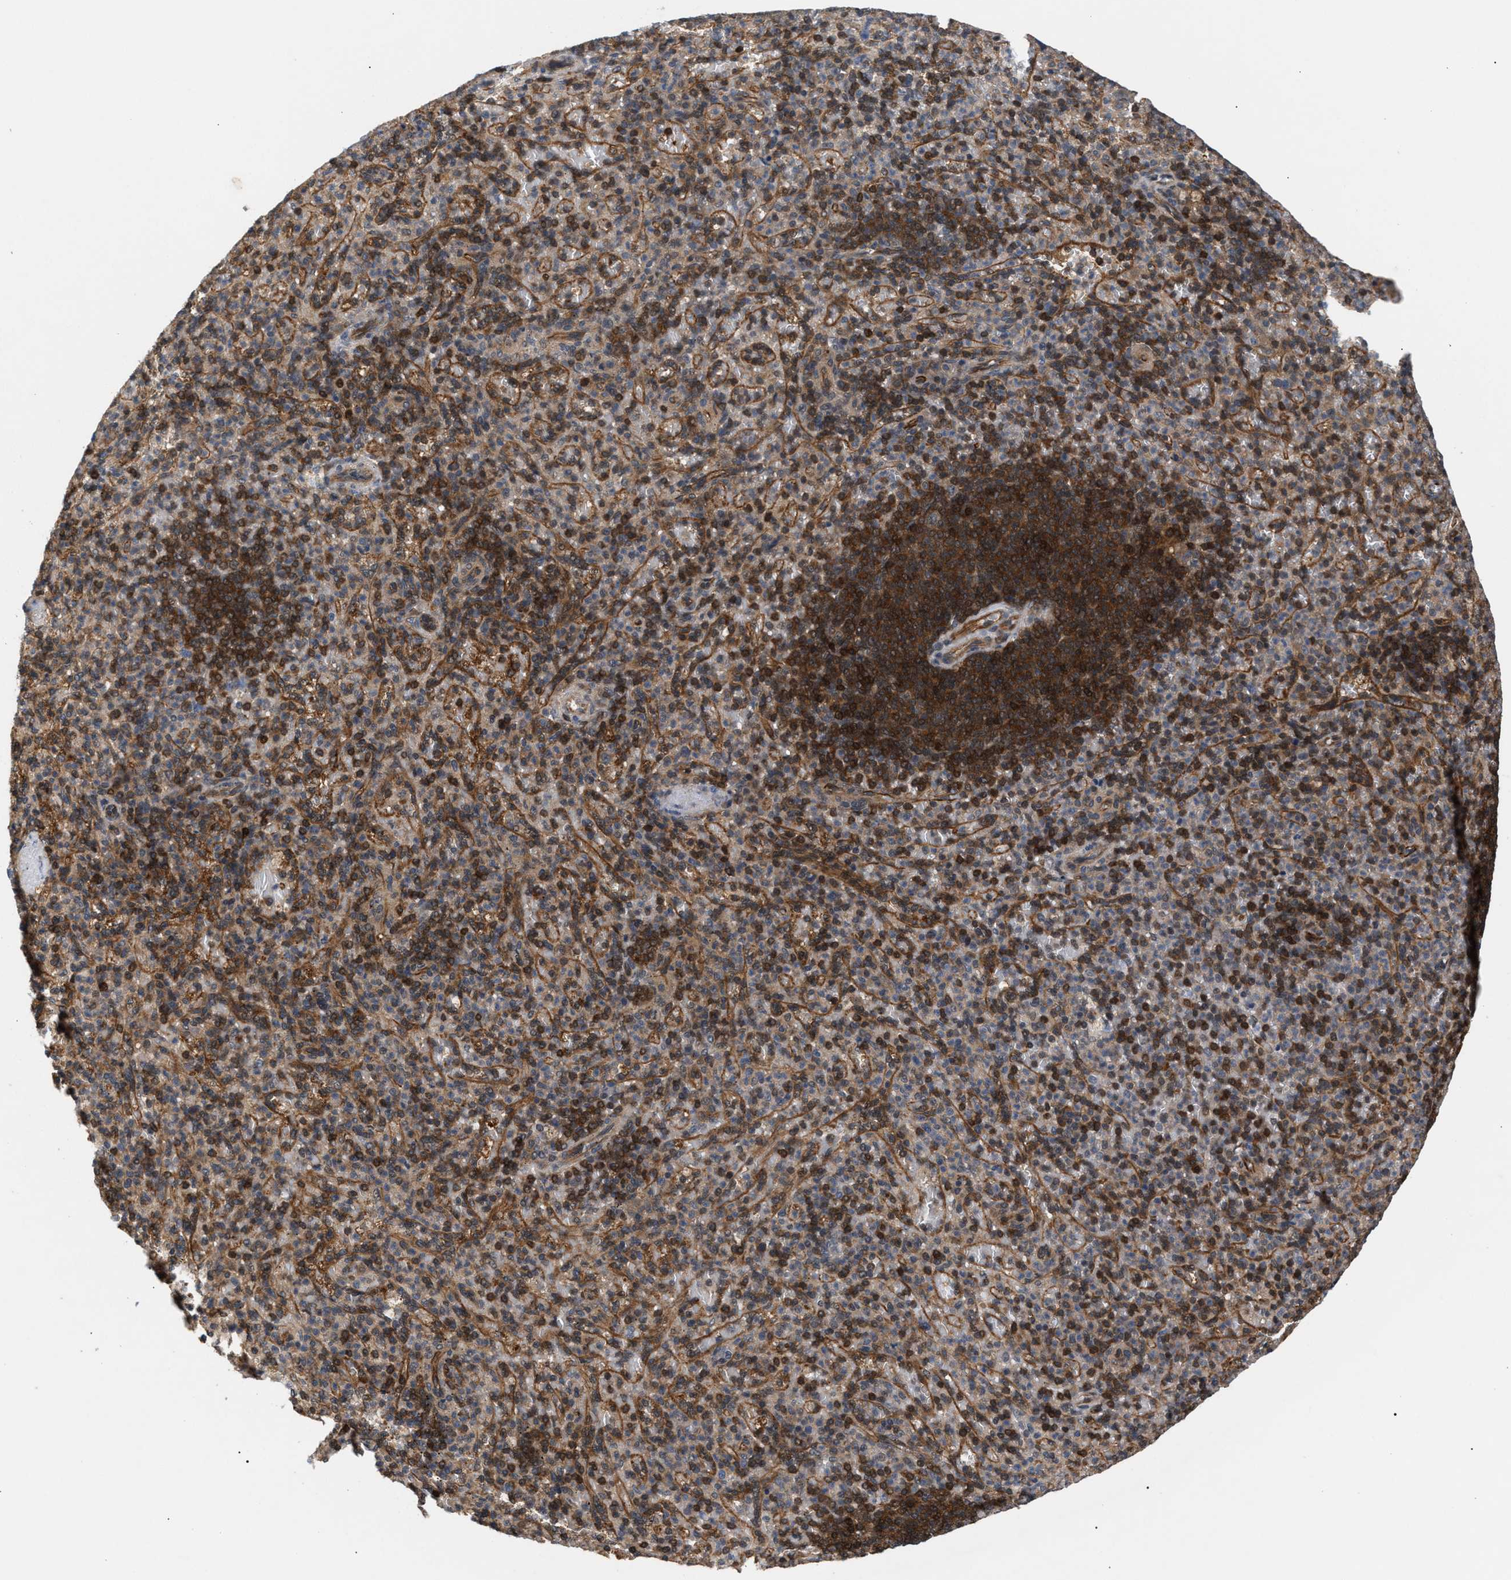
{"staining": {"intensity": "strong", "quantity": "25%-75%", "location": "cytoplasmic/membranous"}, "tissue": "spleen", "cell_type": "Cells in red pulp", "image_type": "normal", "snomed": [{"axis": "morphology", "description": "Normal tissue, NOS"}, {"axis": "topography", "description": "Spleen"}], "caption": "Protein staining displays strong cytoplasmic/membranous staining in about 25%-75% of cells in red pulp in unremarkable spleen.", "gene": "GLOD4", "patient": {"sex": "female", "age": 74}}